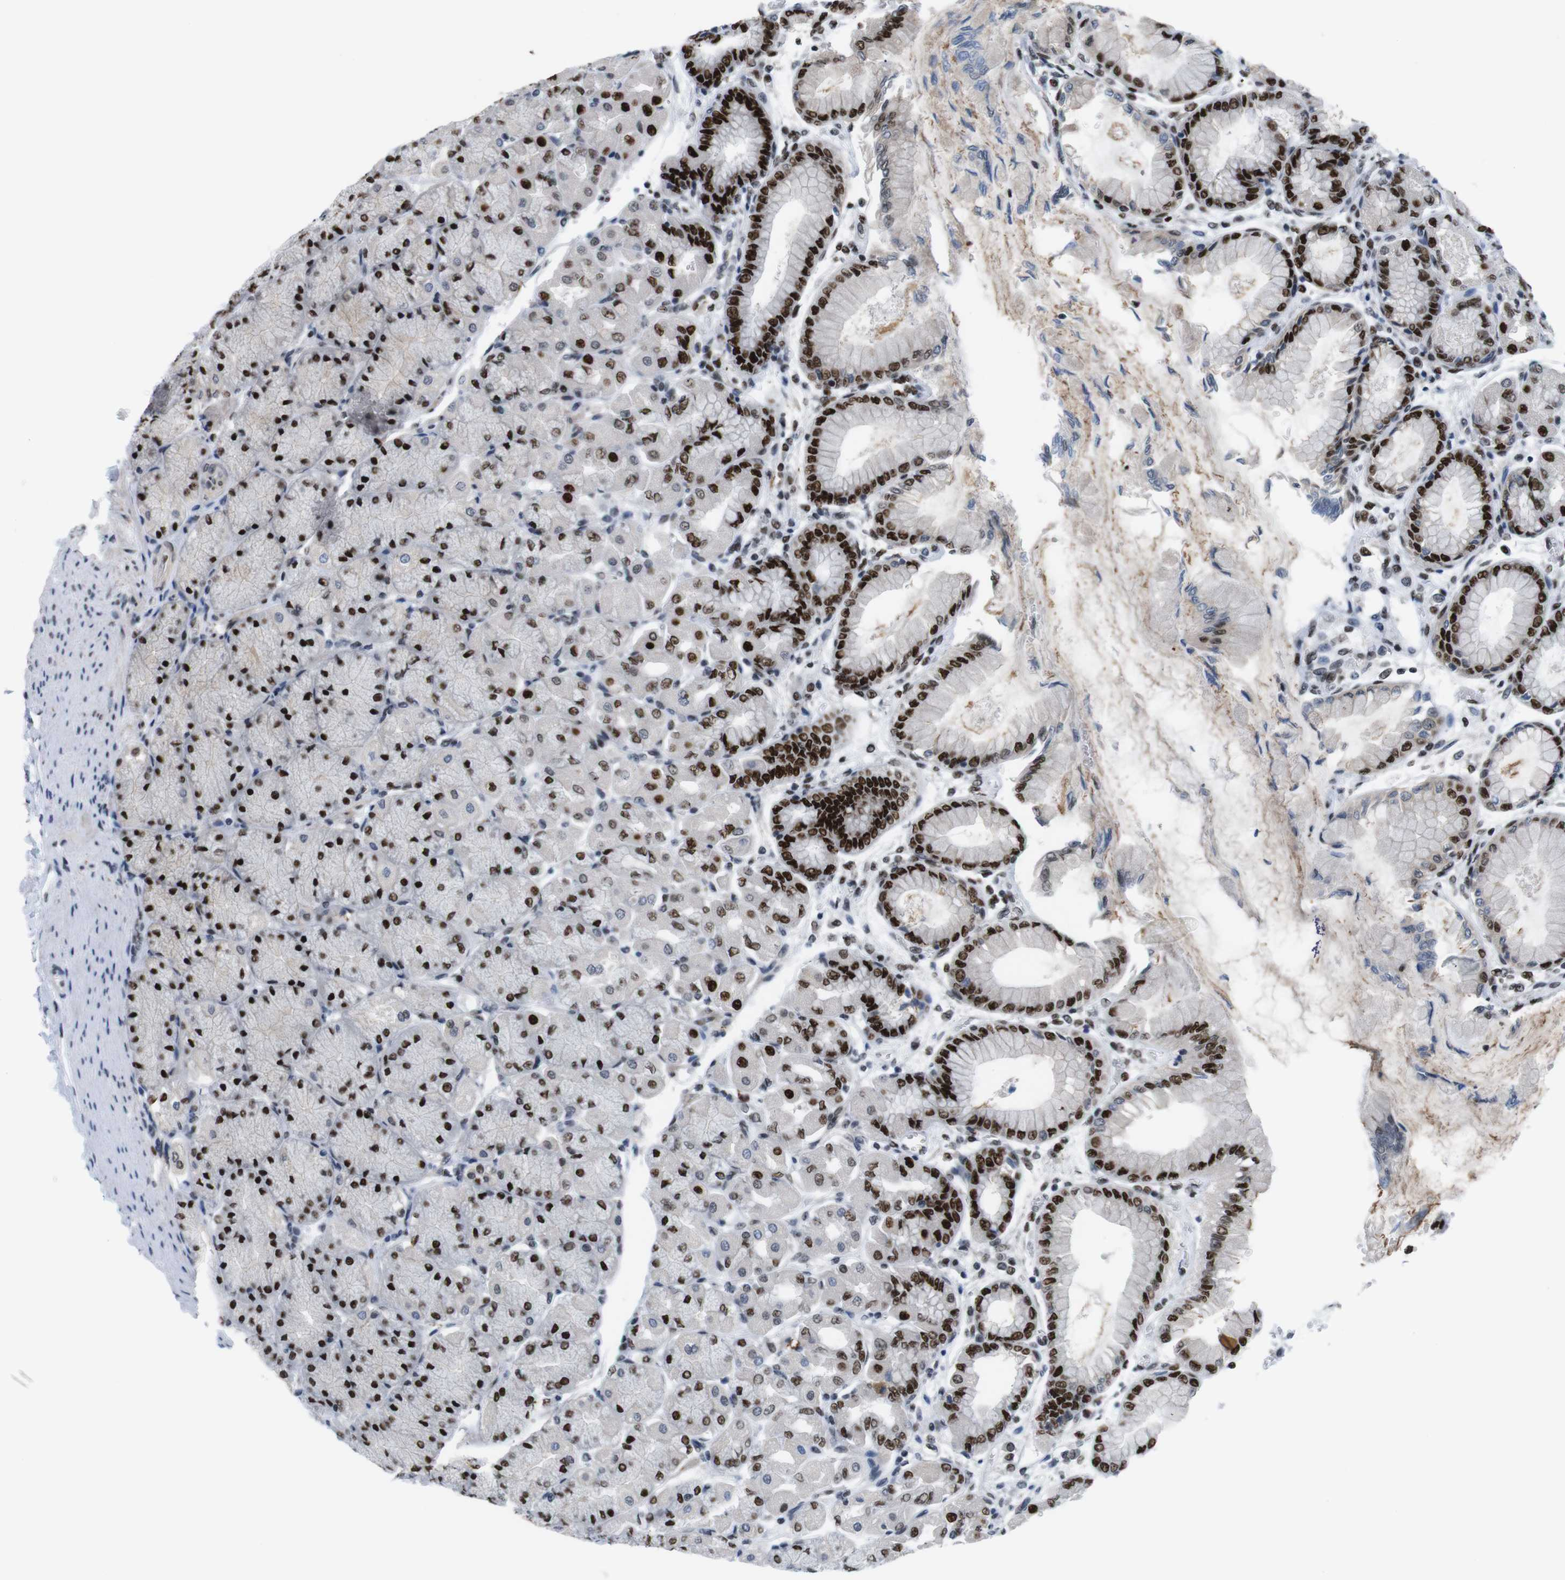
{"staining": {"intensity": "strong", "quantity": ">75%", "location": "nuclear"}, "tissue": "stomach", "cell_type": "Glandular cells", "image_type": "normal", "snomed": [{"axis": "morphology", "description": "Normal tissue, NOS"}, {"axis": "topography", "description": "Stomach, upper"}], "caption": "Immunohistochemical staining of benign human stomach shows strong nuclear protein expression in approximately >75% of glandular cells. The staining is performed using DAB brown chromogen to label protein expression. The nuclei are counter-stained blue using hematoxylin.", "gene": "PSME3", "patient": {"sex": "female", "age": 56}}